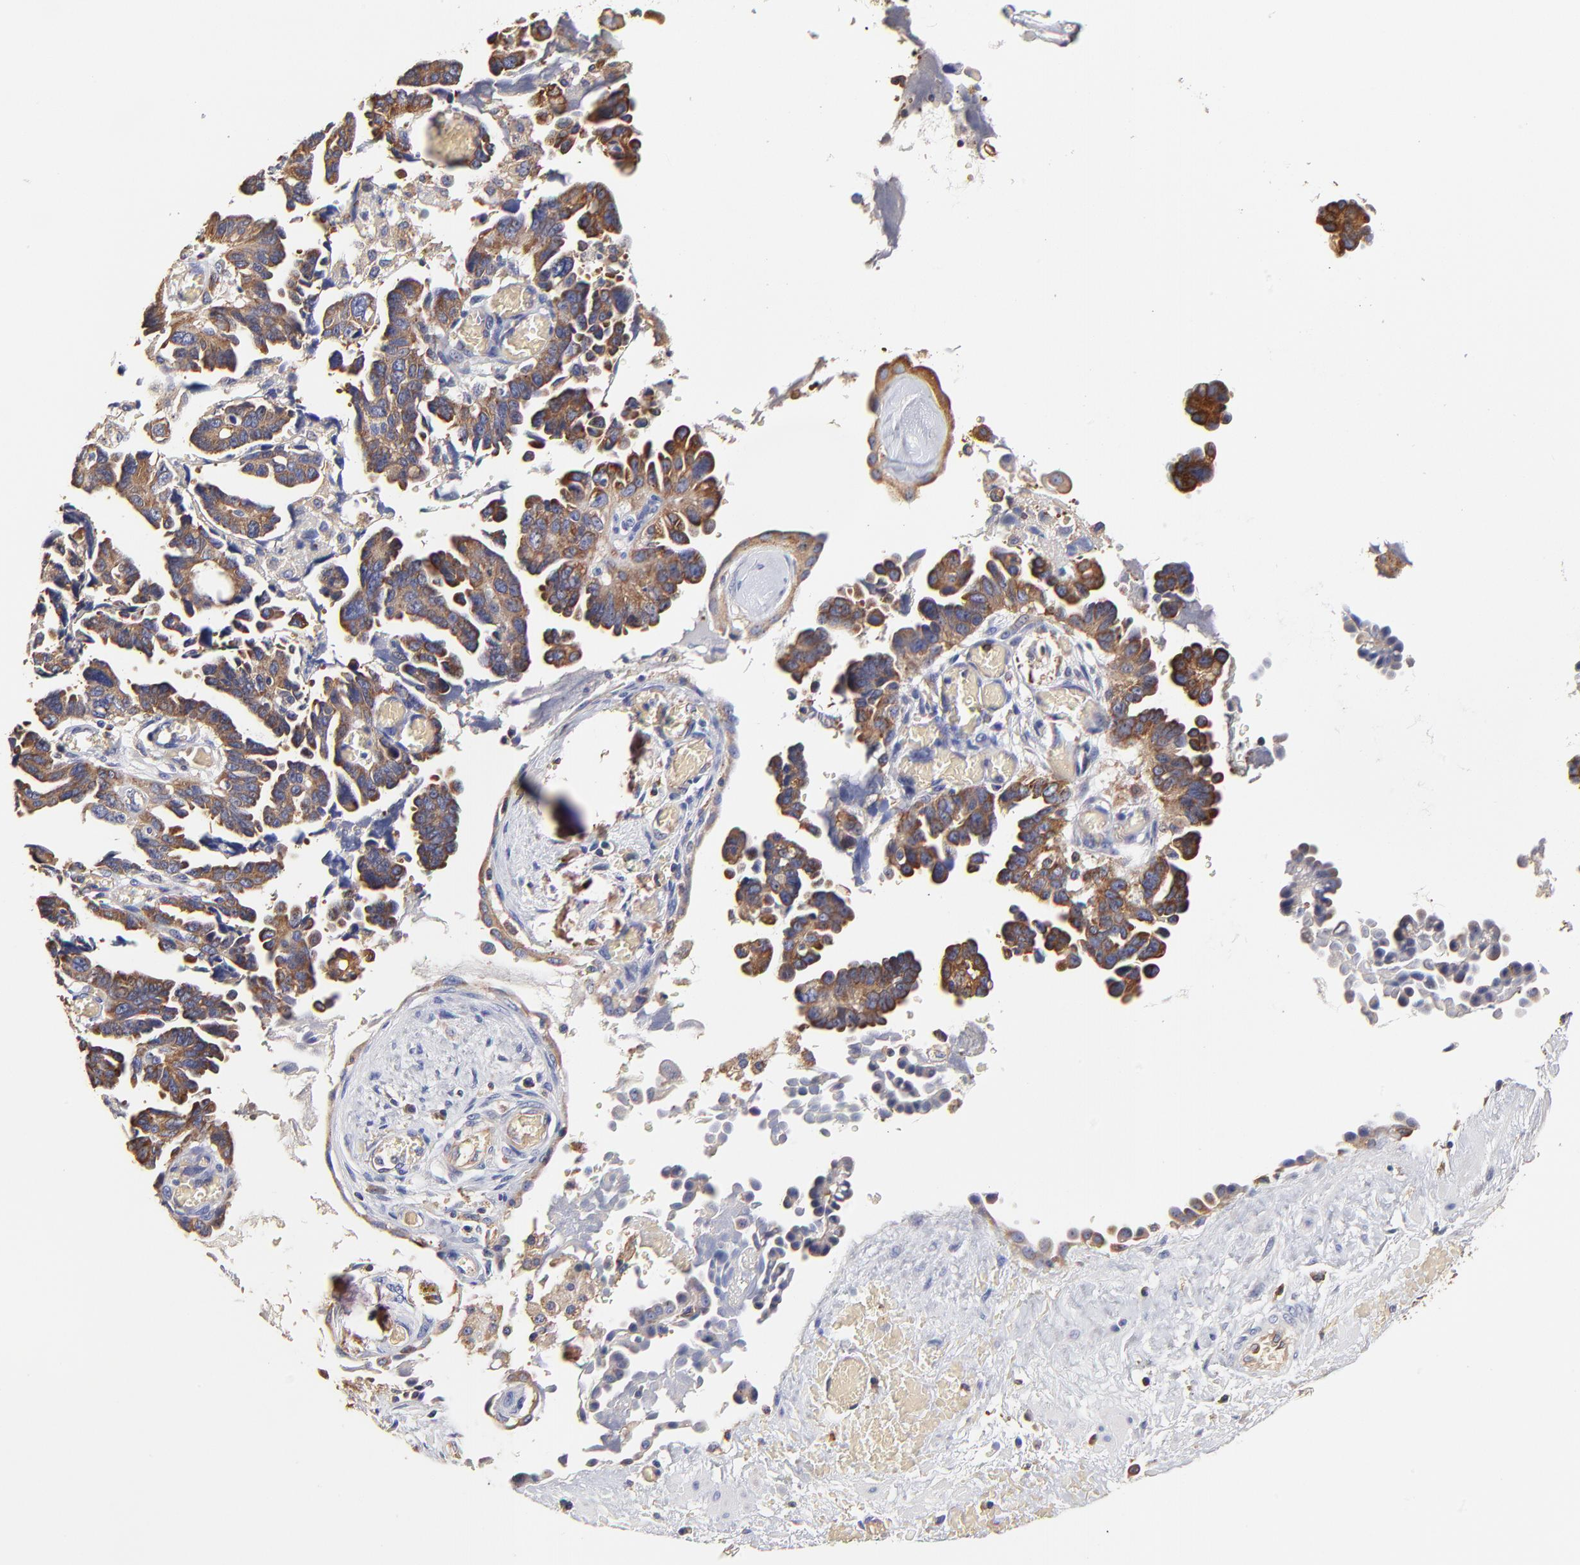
{"staining": {"intensity": "moderate", "quantity": ">75%", "location": "cytoplasmic/membranous"}, "tissue": "ovarian cancer", "cell_type": "Tumor cells", "image_type": "cancer", "snomed": [{"axis": "morphology", "description": "Cystadenocarcinoma, serous, NOS"}, {"axis": "topography", "description": "Ovary"}], "caption": "Human serous cystadenocarcinoma (ovarian) stained with a protein marker shows moderate staining in tumor cells.", "gene": "CD2AP", "patient": {"sex": "female", "age": 63}}